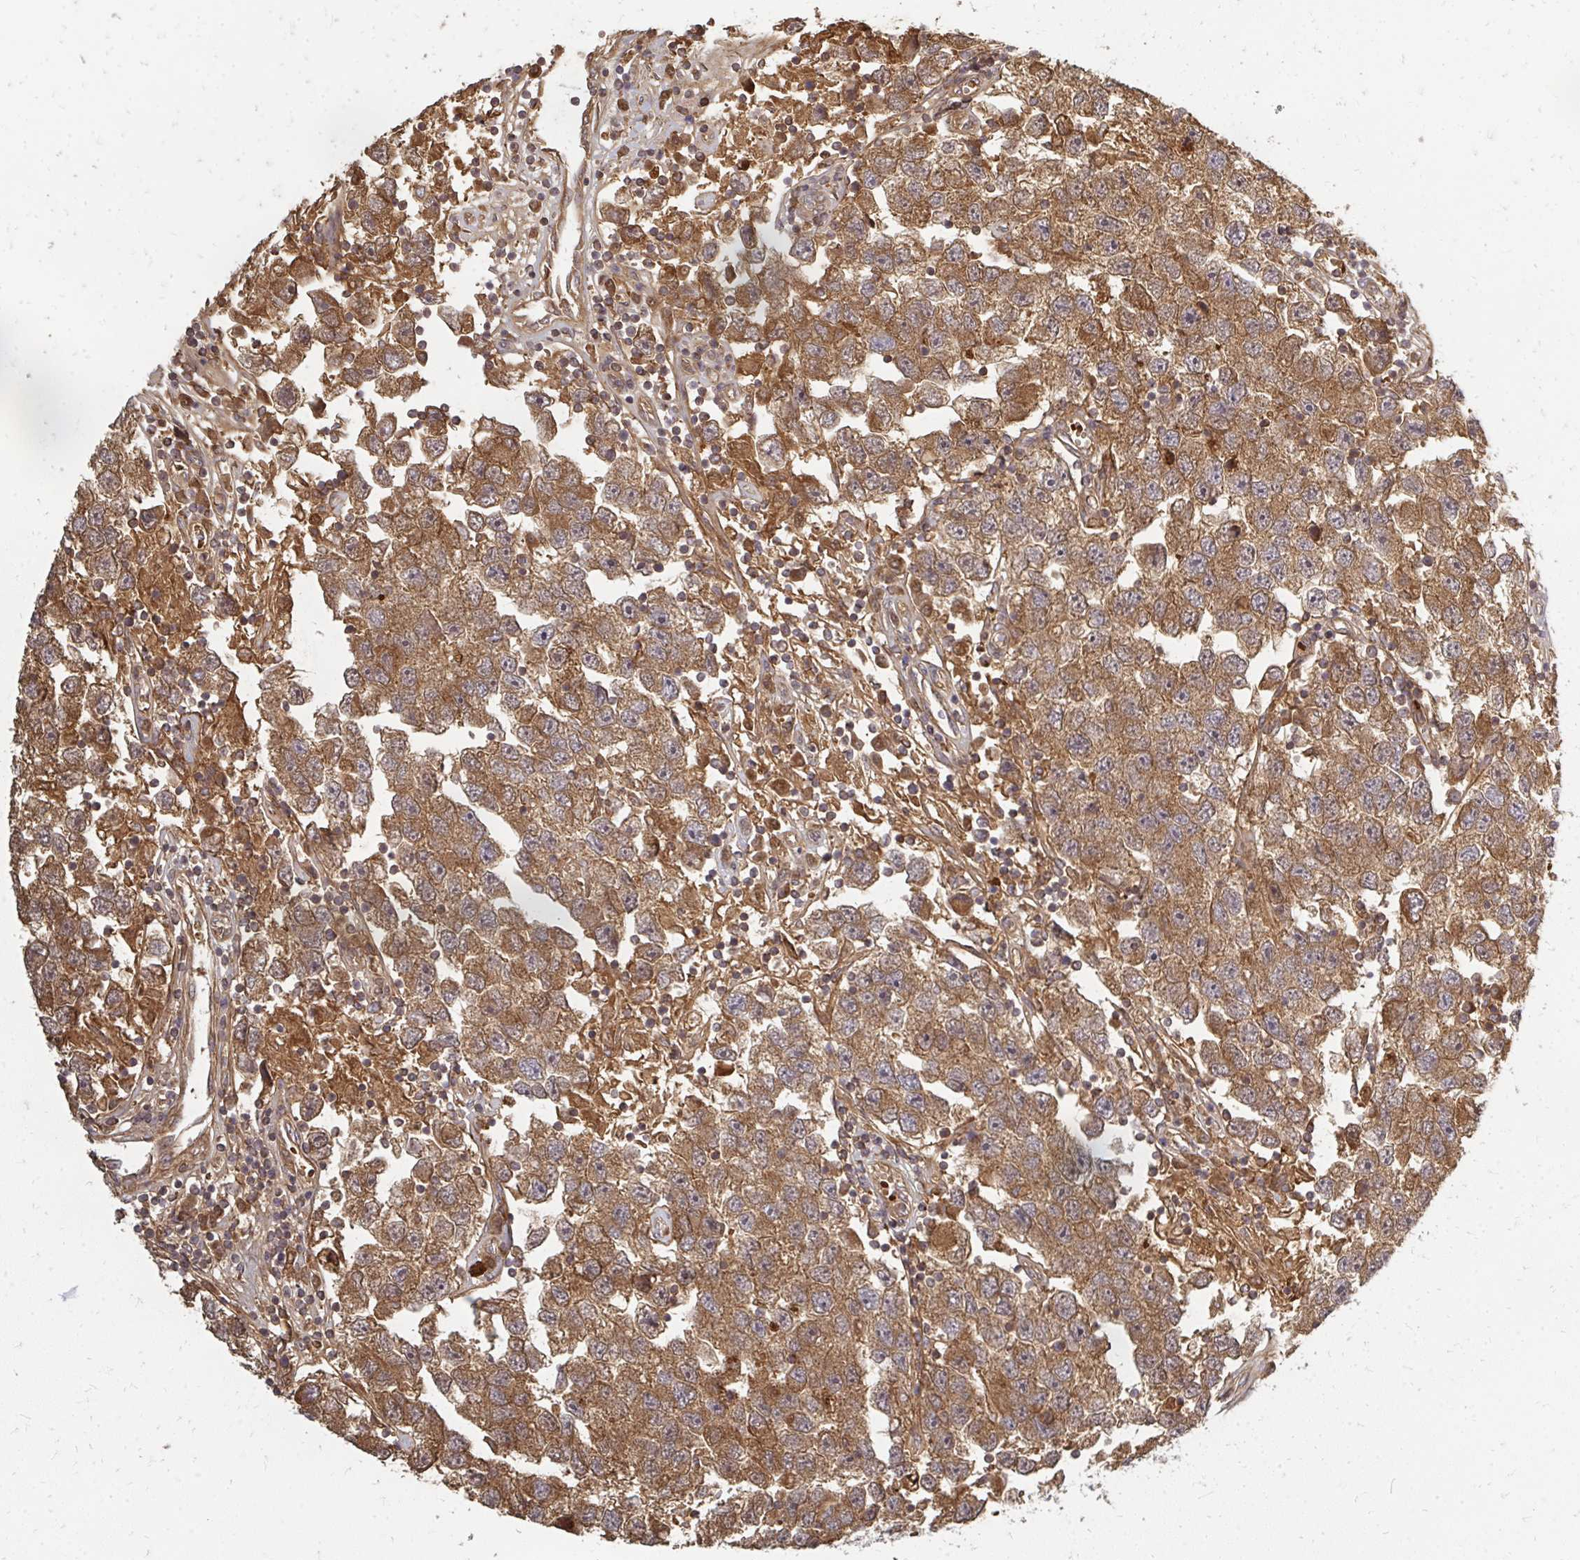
{"staining": {"intensity": "moderate", "quantity": ">75%", "location": "cytoplasmic/membranous"}, "tissue": "testis cancer", "cell_type": "Tumor cells", "image_type": "cancer", "snomed": [{"axis": "morphology", "description": "Seminoma, NOS"}, {"axis": "topography", "description": "Testis"}], "caption": "This photomicrograph reveals seminoma (testis) stained with immunohistochemistry (IHC) to label a protein in brown. The cytoplasmic/membranous of tumor cells show moderate positivity for the protein. Nuclei are counter-stained blue.", "gene": "ZNF285", "patient": {"sex": "male", "age": 26}}